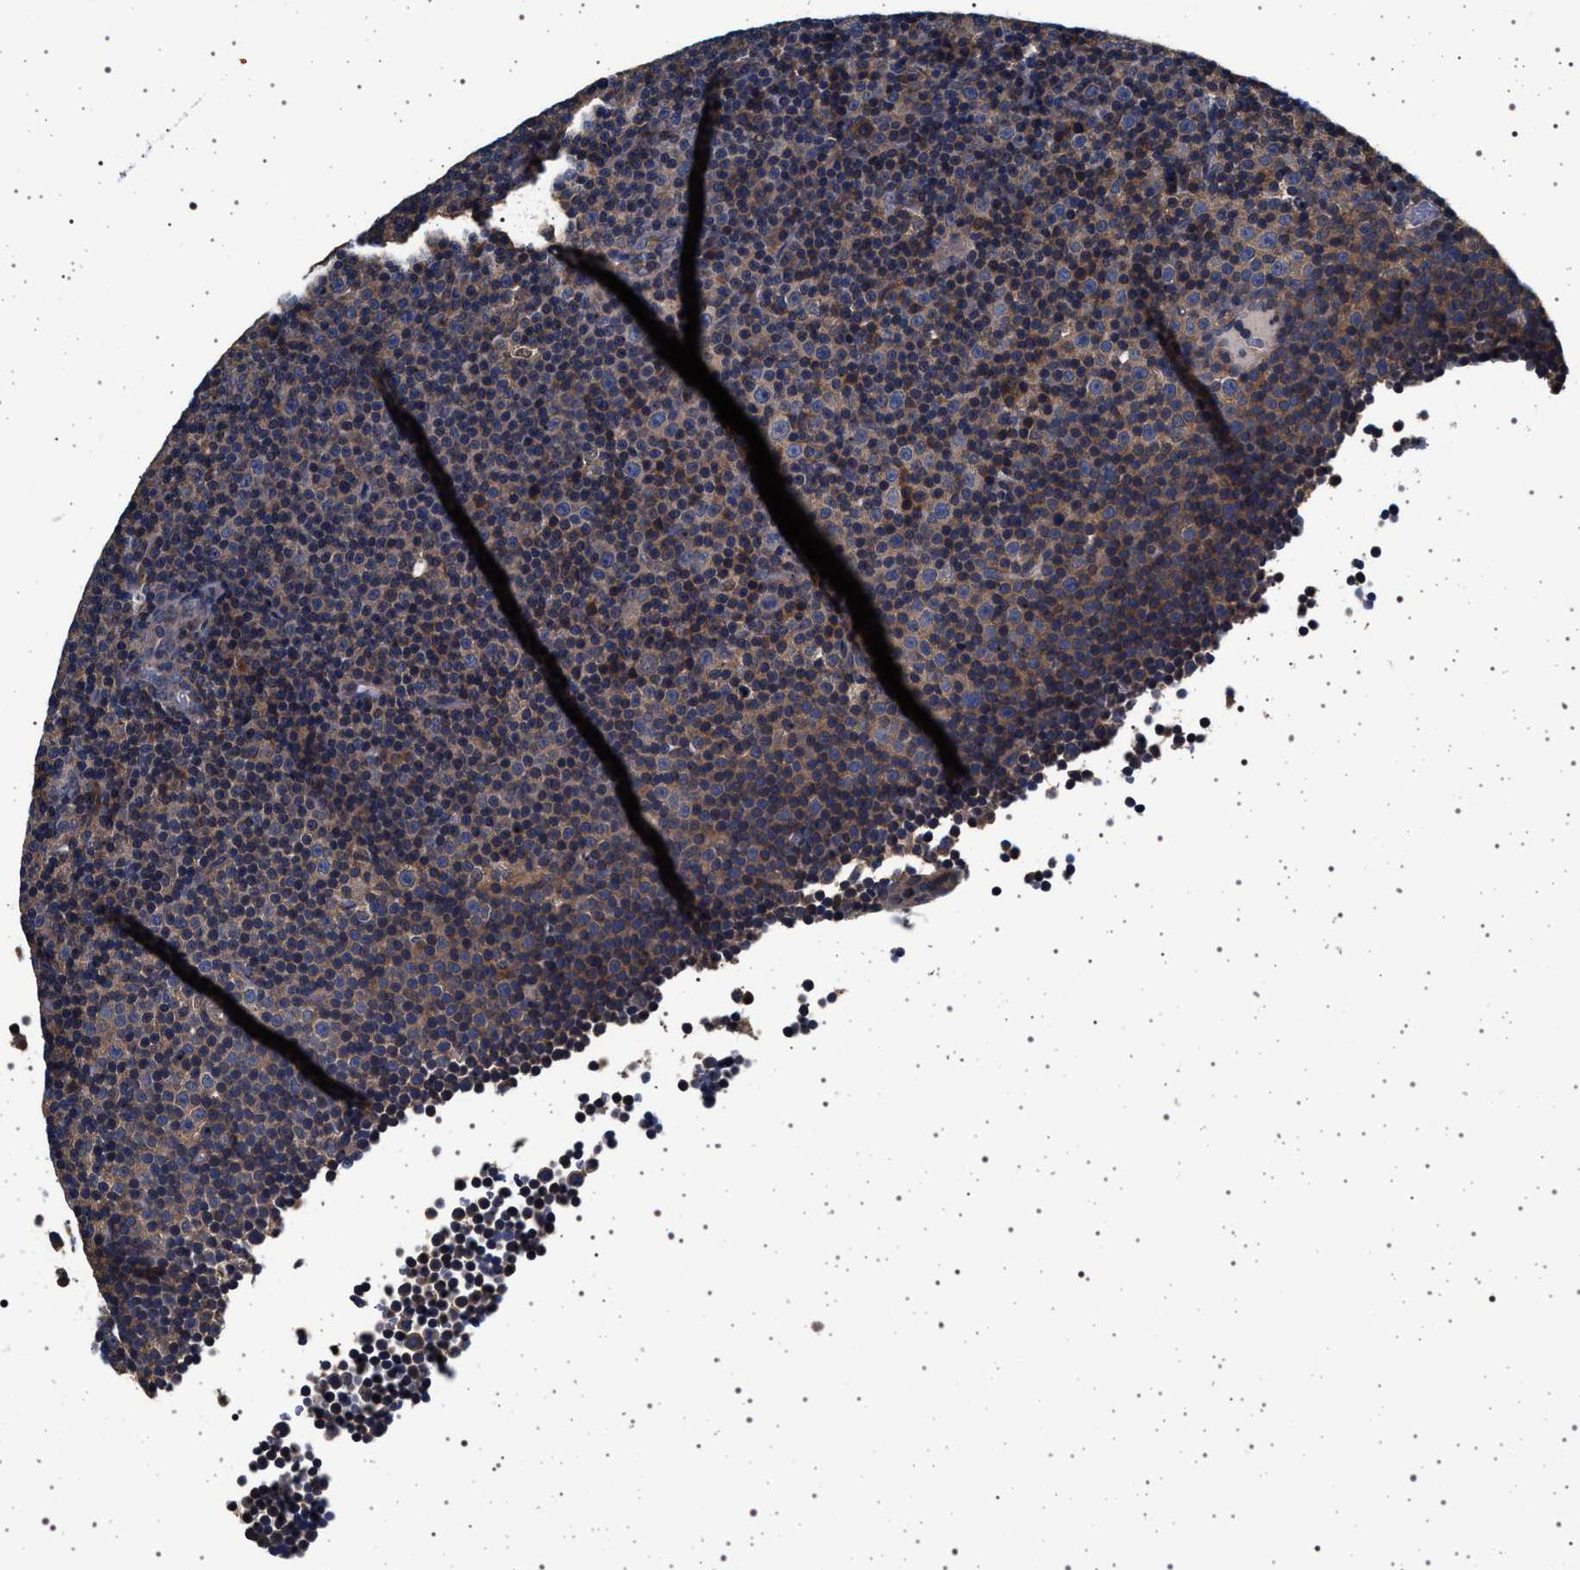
{"staining": {"intensity": "weak", "quantity": "<25%", "location": "cytoplasmic/membranous"}, "tissue": "lymphoma", "cell_type": "Tumor cells", "image_type": "cancer", "snomed": [{"axis": "morphology", "description": "Malignant lymphoma, non-Hodgkin's type, Low grade"}, {"axis": "topography", "description": "Lymph node"}], "caption": "This is an immunohistochemistry histopathology image of malignant lymphoma, non-Hodgkin's type (low-grade). There is no staining in tumor cells.", "gene": "MAP3K2", "patient": {"sex": "female", "age": 67}}